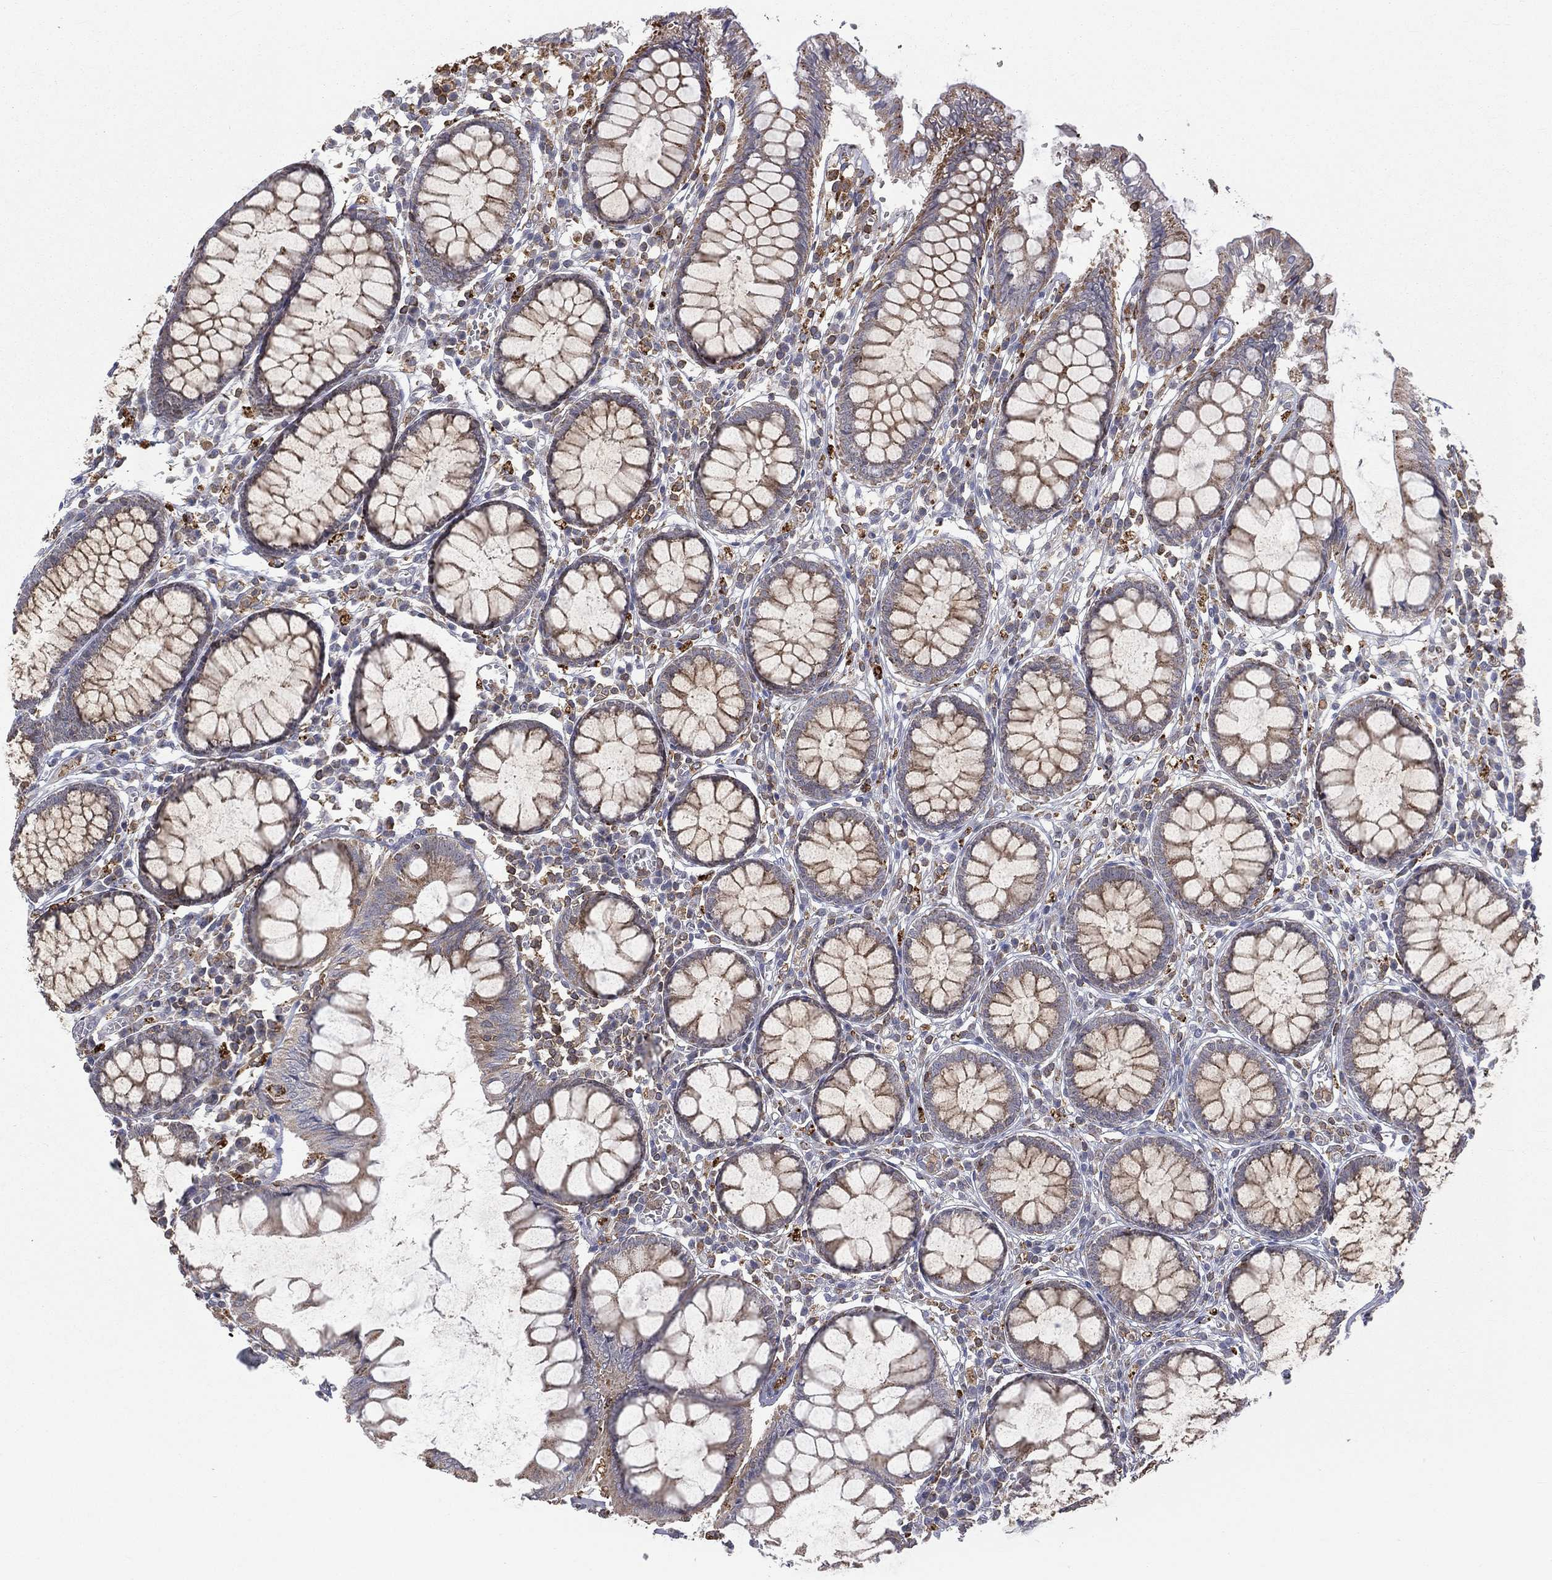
{"staining": {"intensity": "negative", "quantity": "none", "location": "none"}, "tissue": "colon", "cell_type": "Endothelial cells", "image_type": "normal", "snomed": [{"axis": "morphology", "description": "Normal tissue, NOS"}, {"axis": "topography", "description": "Colon"}], "caption": "Human colon stained for a protein using IHC exhibits no expression in endothelial cells.", "gene": "RIN3", "patient": {"sex": "male", "age": 65}}